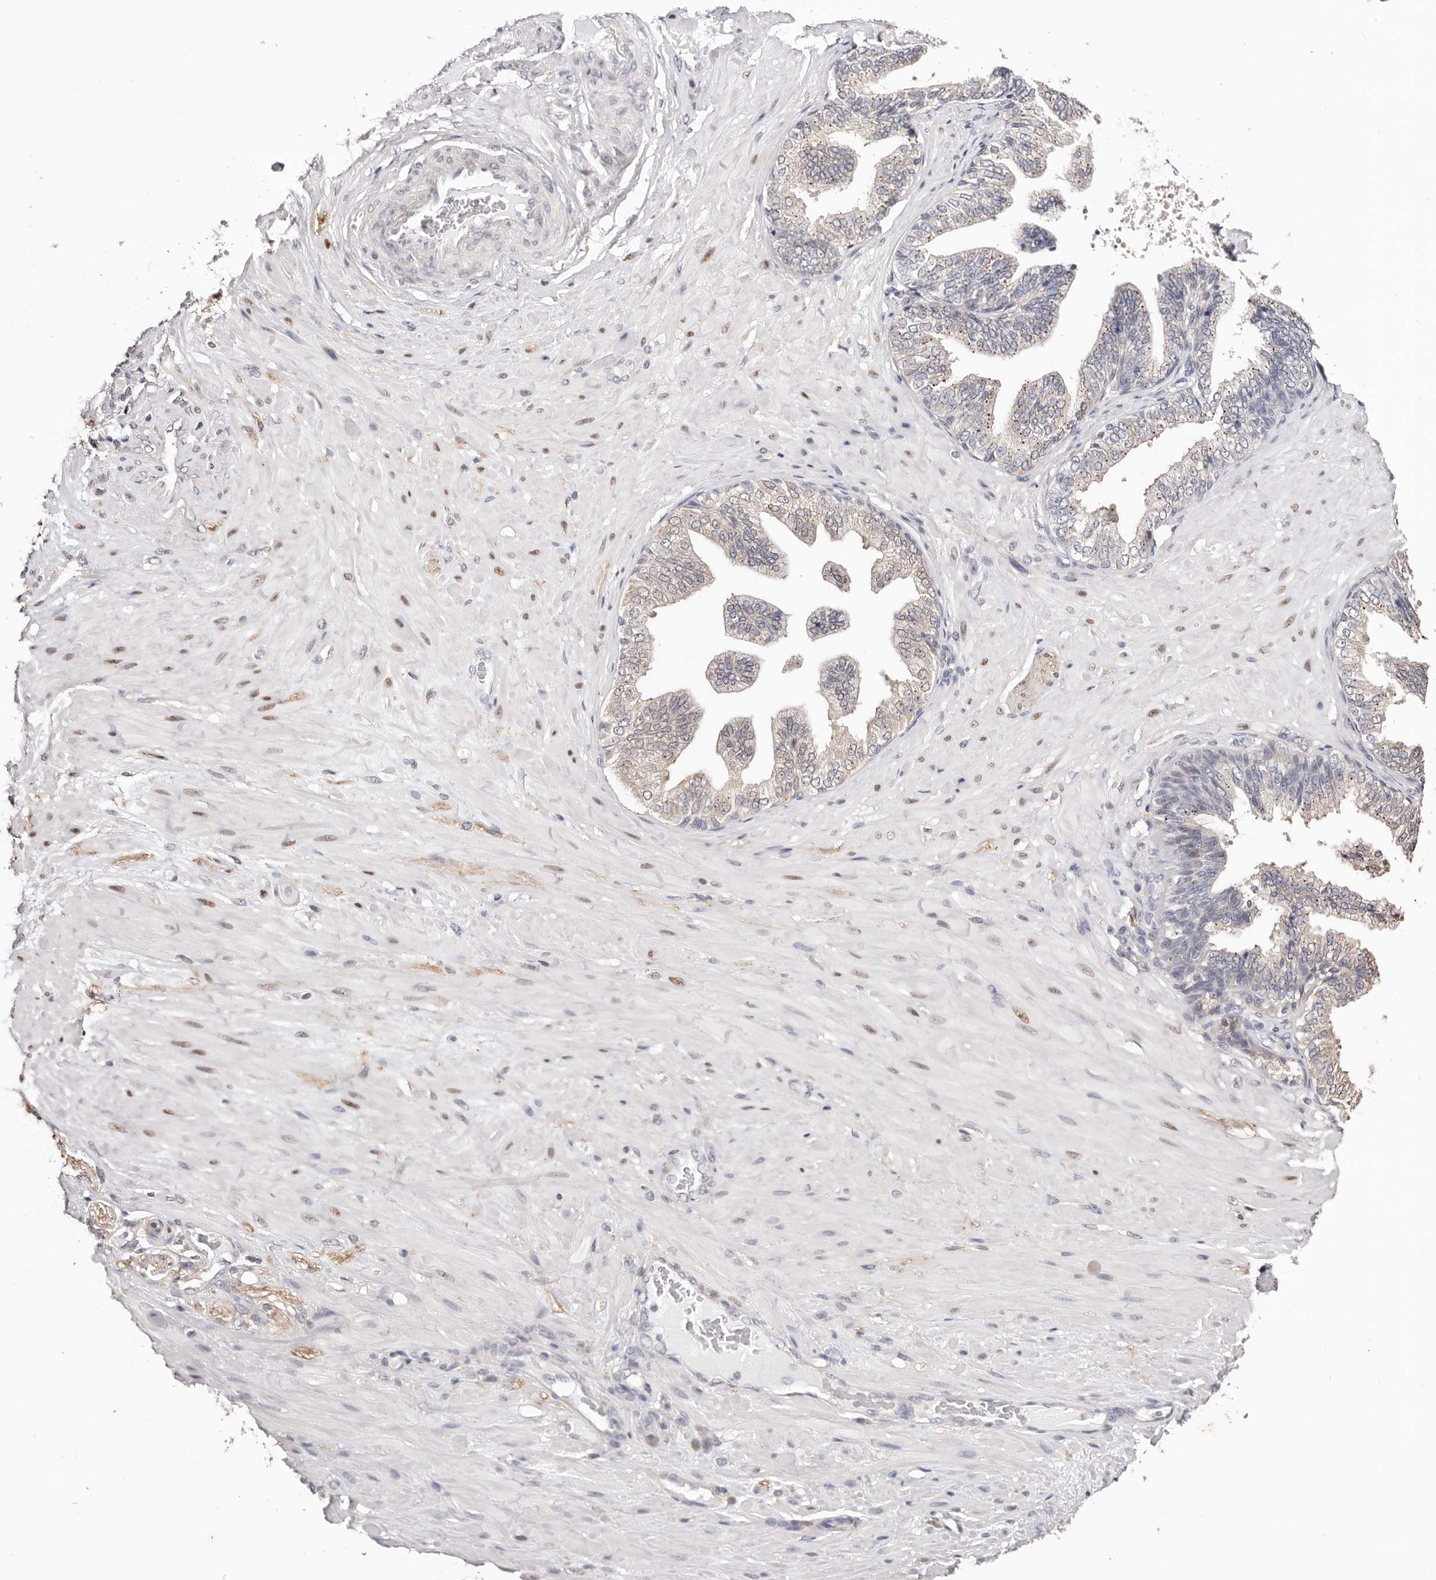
{"staining": {"intensity": "weak", "quantity": "25%-75%", "location": "cytoplasmic/membranous,nuclear"}, "tissue": "soft tissue", "cell_type": "Chondrocytes", "image_type": "normal", "snomed": [{"axis": "morphology", "description": "Normal tissue, NOS"}, {"axis": "morphology", "description": "Adenocarcinoma, Low grade"}, {"axis": "topography", "description": "Prostate"}, {"axis": "topography", "description": "Peripheral nerve tissue"}], "caption": "Soft tissue stained with DAB (3,3'-diaminobenzidine) immunohistochemistry exhibits low levels of weak cytoplasmic/membranous,nuclear staining in approximately 25%-75% of chondrocytes. (Brightfield microscopy of DAB IHC at high magnification).", "gene": "TYW3", "patient": {"sex": "male", "age": 63}}